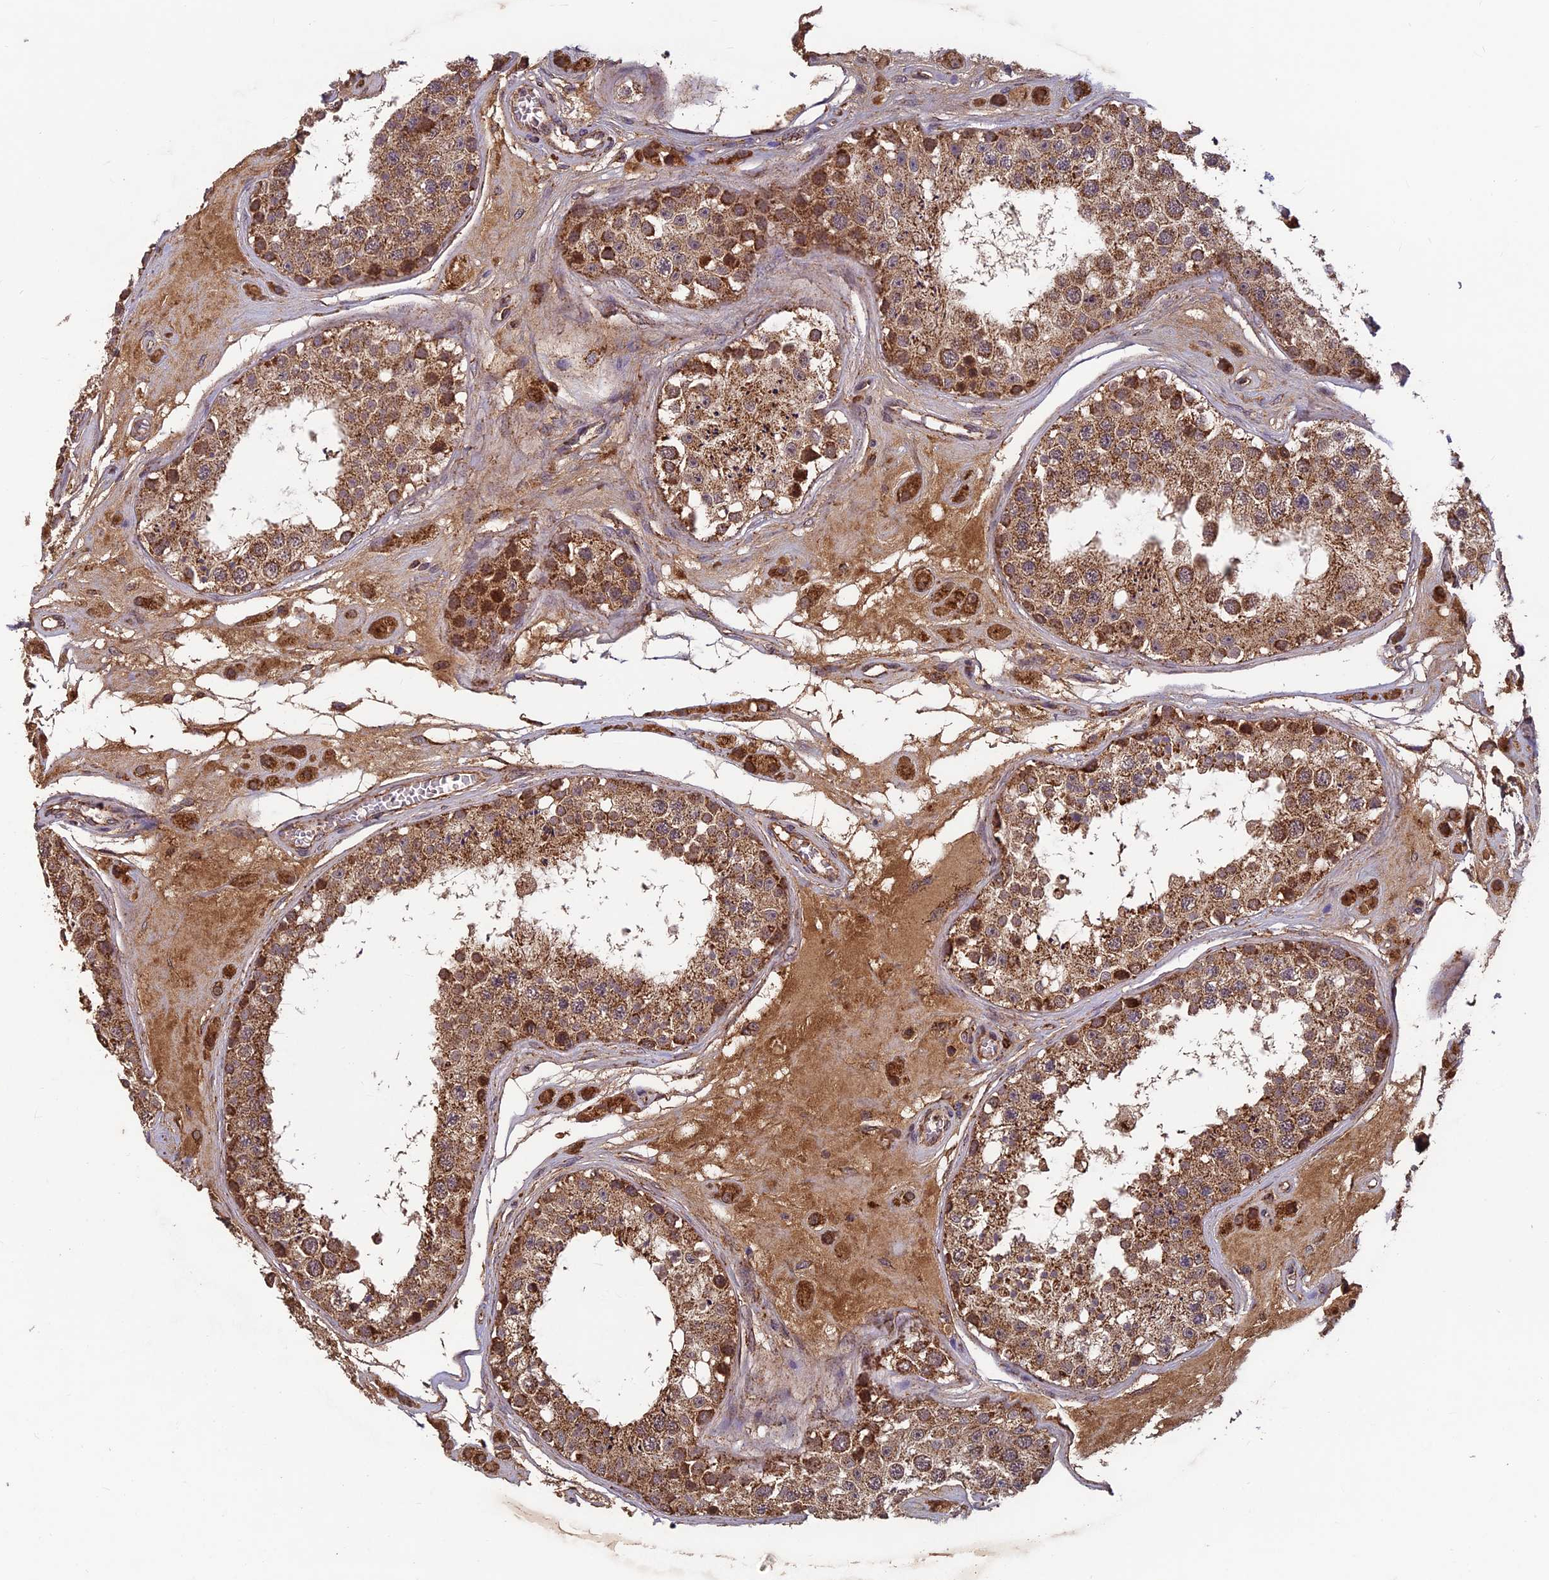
{"staining": {"intensity": "moderate", "quantity": ">75%", "location": "cytoplasmic/membranous"}, "tissue": "testis", "cell_type": "Cells in seminiferous ducts", "image_type": "normal", "snomed": [{"axis": "morphology", "description": "Normal tissue, NOS"}, {"axis": "topography", "description": "Testis"}], "caption": "Immunohistochemistry (IHC) of unremarkable human testis reveals medium levels of moderate cytoplasmic/membranous staining in about >75% of cells in seminiferous ducts.", "gene": "CCDC15", "patient": {"sex": "male", "age": 25}}